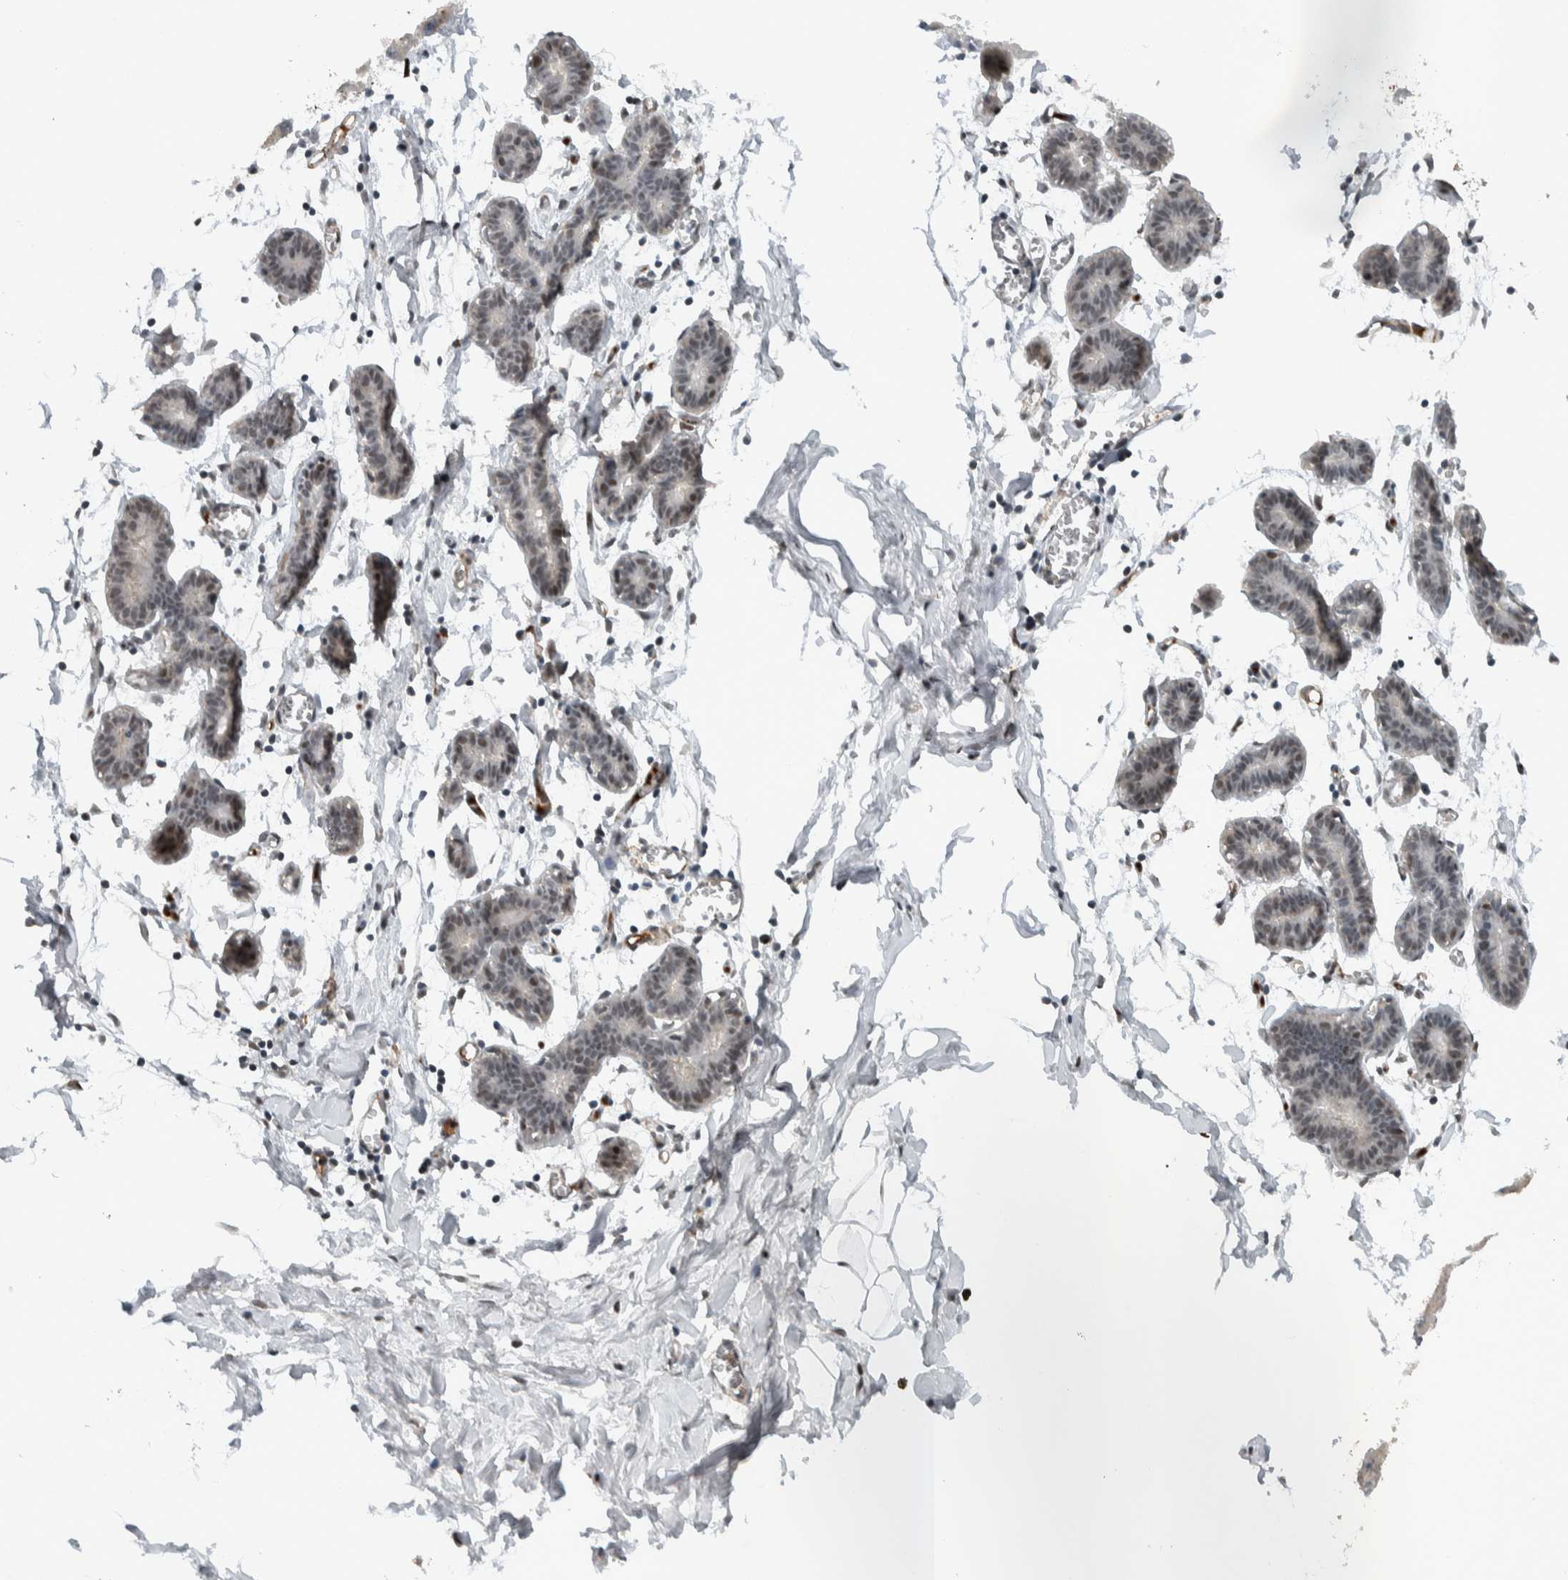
{"staining": {"intensity": "negative", "quantity": "none", "location": "none"}, "tissue": "breast", "cell_type": "Adipocytes", "image_type": "normal", "snomed": [{"axis": "morphology", "description": "Normal tissue, NOS"}, {"axis": "topography", "description": "Breast"}], "caption": "Breast was stained to show a protein in brown. There is no significant expression in adipocytes.", "gene": "ZFP91", "patient": {"sex": "female", "age": 27}}